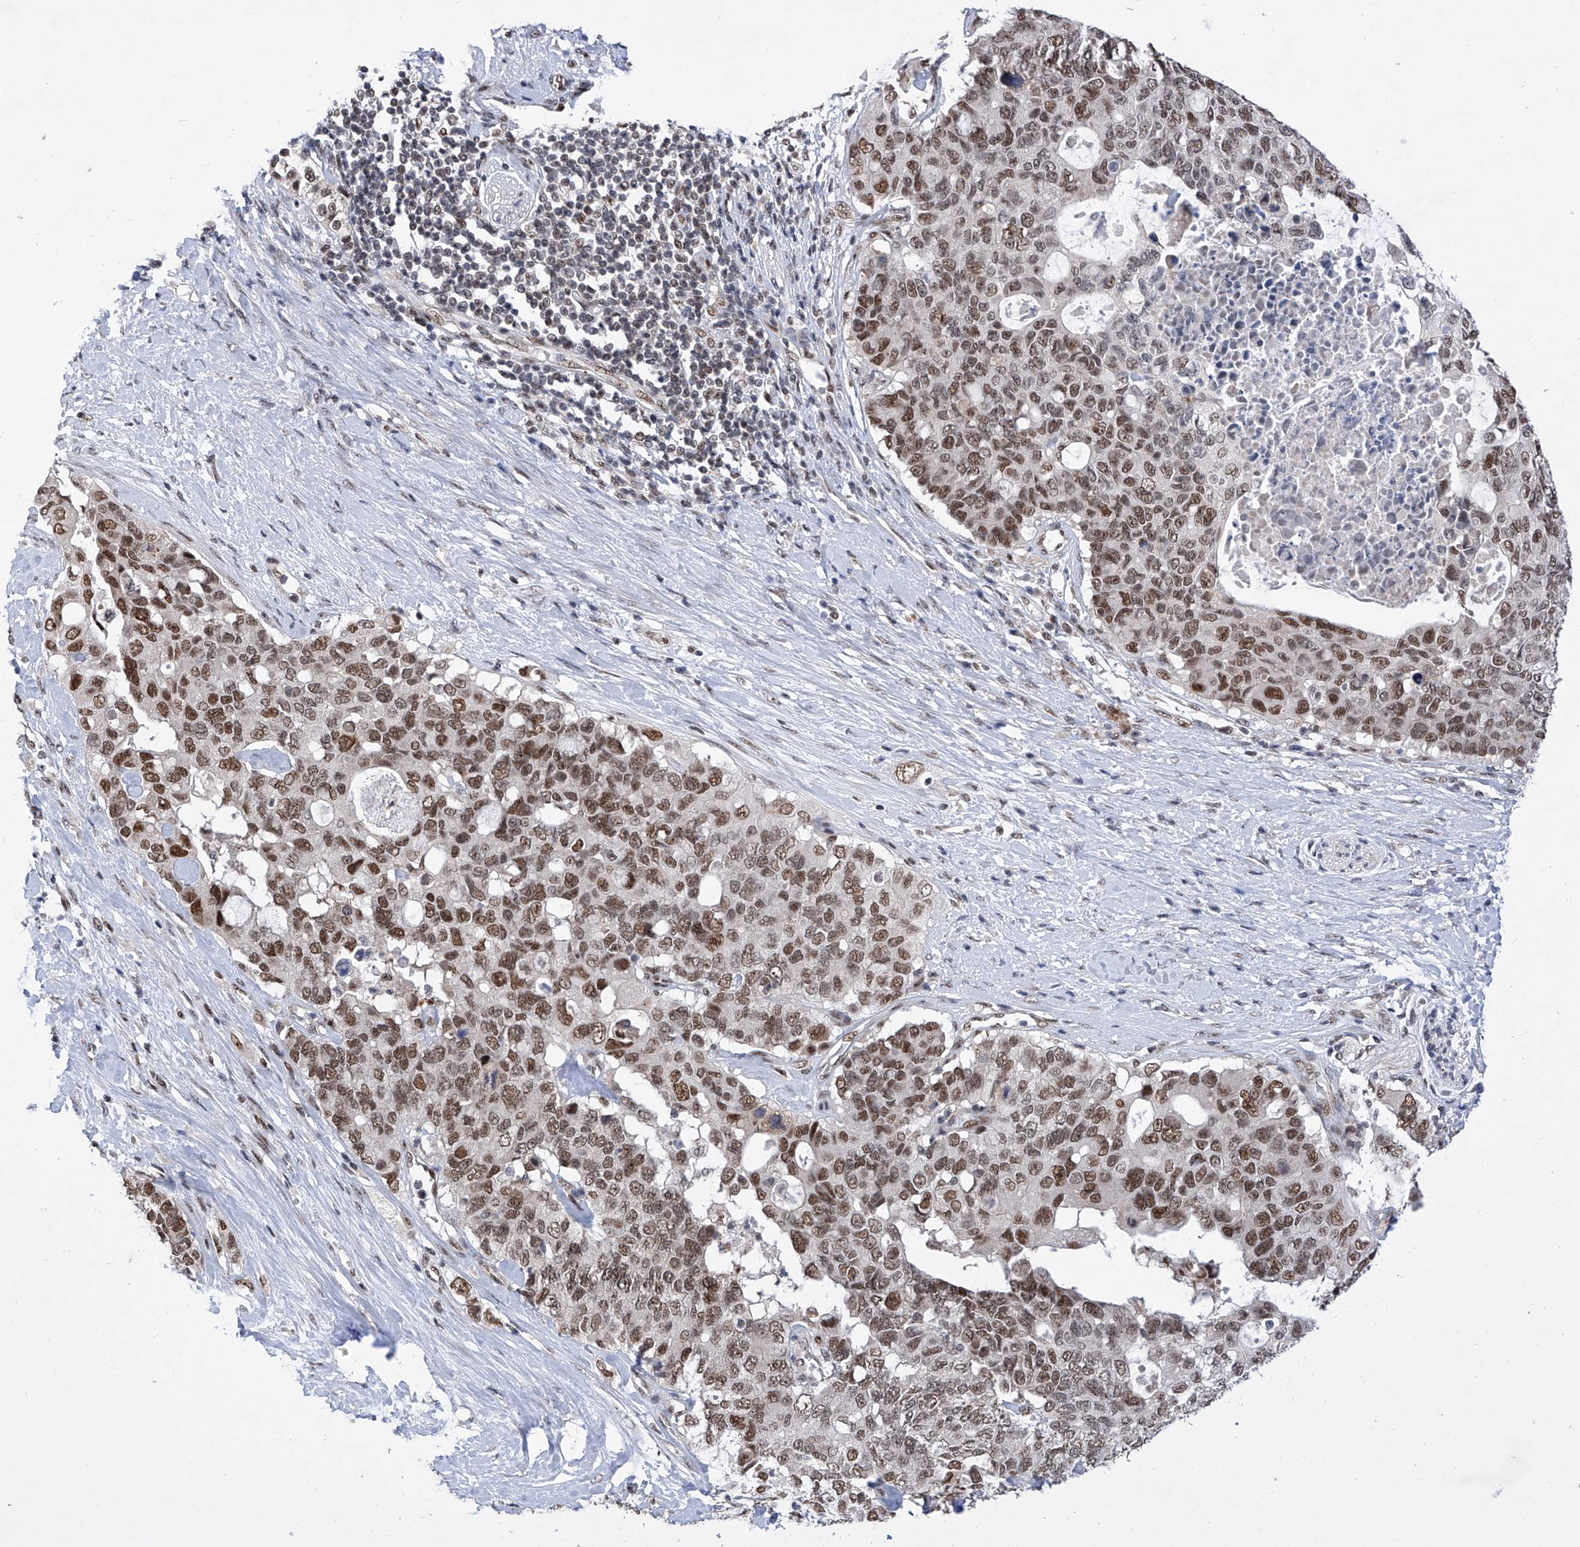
{"staining": {"intensity": "moderate", "quantity": ">75%", "location": "nuclear"}, "tissue": "pancreatic cancer", "cell_type": "Tumor cells", "image_type": "cancer", "snomed": [{"axis": "morphology", "description": "Adenocarcinoma, NOS"}, {"axis": "topography", "description": "Pancreas"}], "caption": "There is medium levels of moderate nuclear expression in tumor cells of pancreatic adenocarcinoma, as demonstrated by immunohistochemical staining (brown color).", "gene": "RAD54L", "patient": {"sex": "female", "age": 56}}